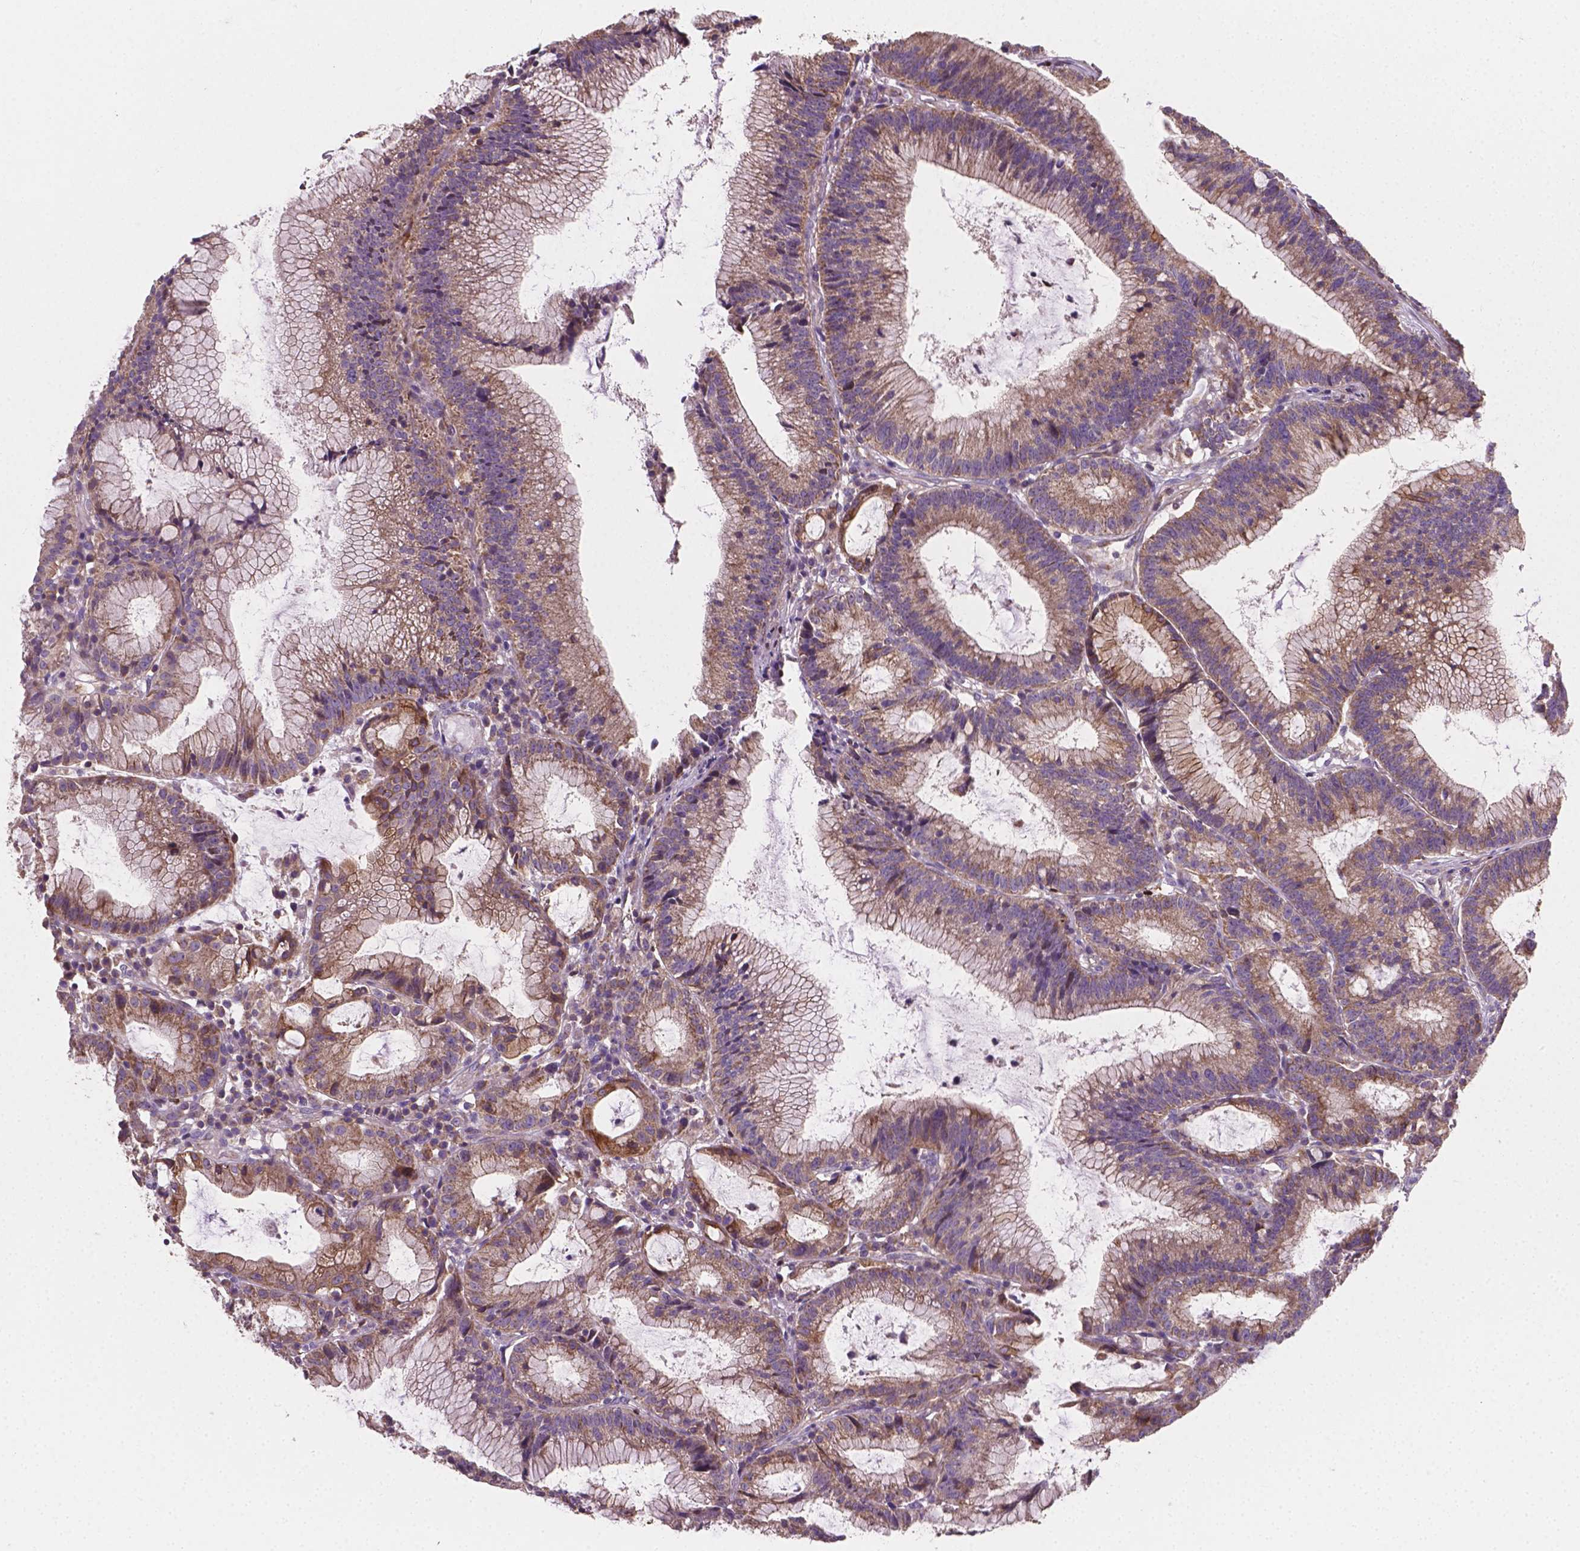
{"staining": {"intensity": "moderate", "quantity": ">75%", "location": "cytoplasmic/membranous"}, "tissue": "colorectal cancer", "cell_type": "Tumor cells", "image_type": "cancer", "snomed": [{"axis": "morphology", "description": "Adenocarcinoma, NOS"}, {"axis": "topography", "description": "Colon"}], "caption": "Tumor cells exhibit medium levels of moderate cytoplasmic/membranous positivity in approximately >75% of cells in colorectal adenocarcinoma.", "gene": "TCAF1", "patient": {"sex": "female", "age": 78}}